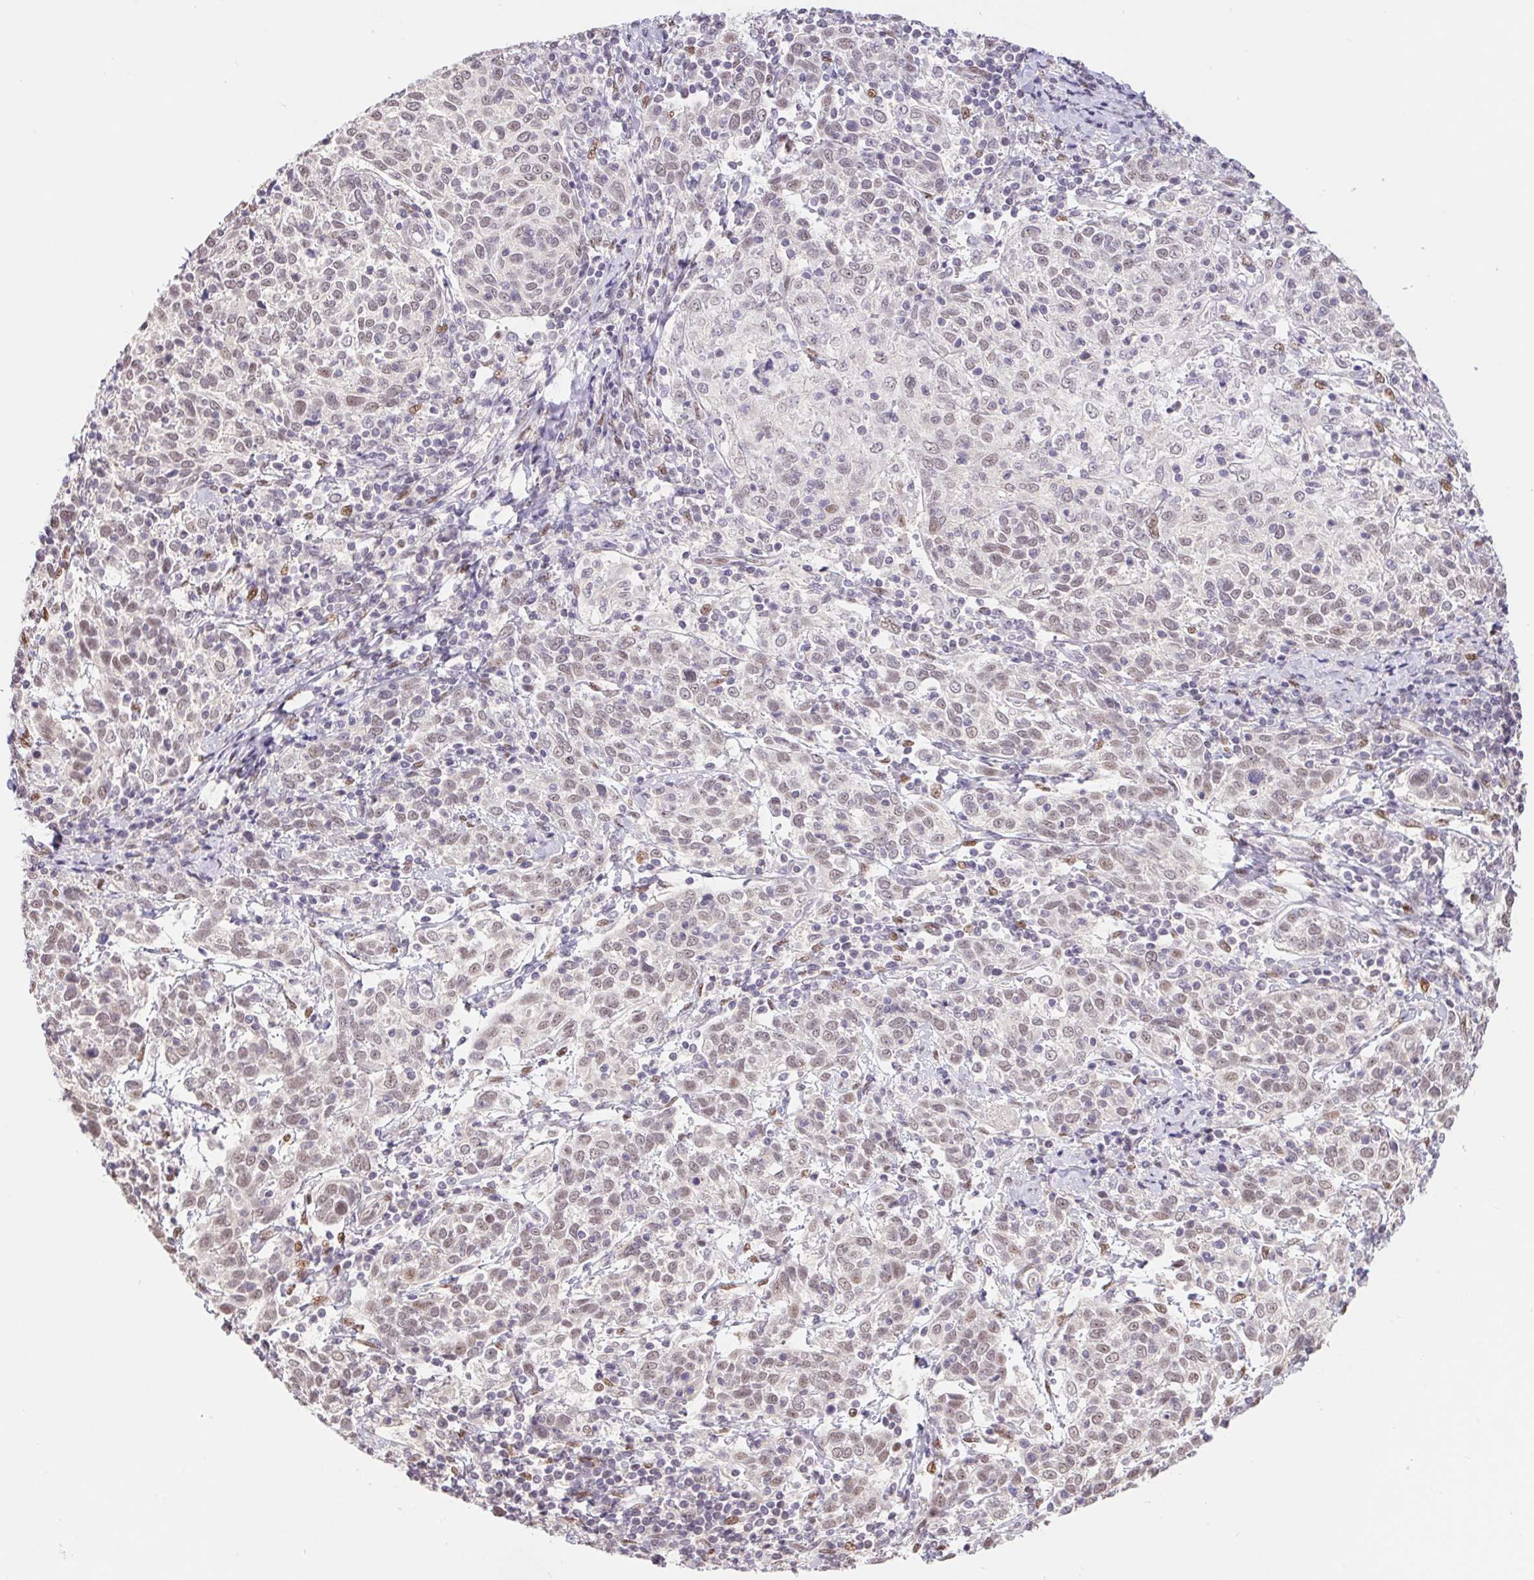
{"staining": {"intensity": "weak", "quantity": "25%-75%", "location": "nuclear"}, "tissue": "cervical cancer", "cell_type": "Tumor cells", "image_type": "cancer", "snomed": [{"axis": "morphology", "description": "Squamous cell carcinoma, NOS"}, {"axis": "topography", "description": "Cervix"}], "caption": "A brown stain highlights weak nuclear positivity of a protein in cervical cancer (squamous cell carcinoma) tumor cells.", "gene": "CAND1", "patient": {"sex": "female", "age": 61}}